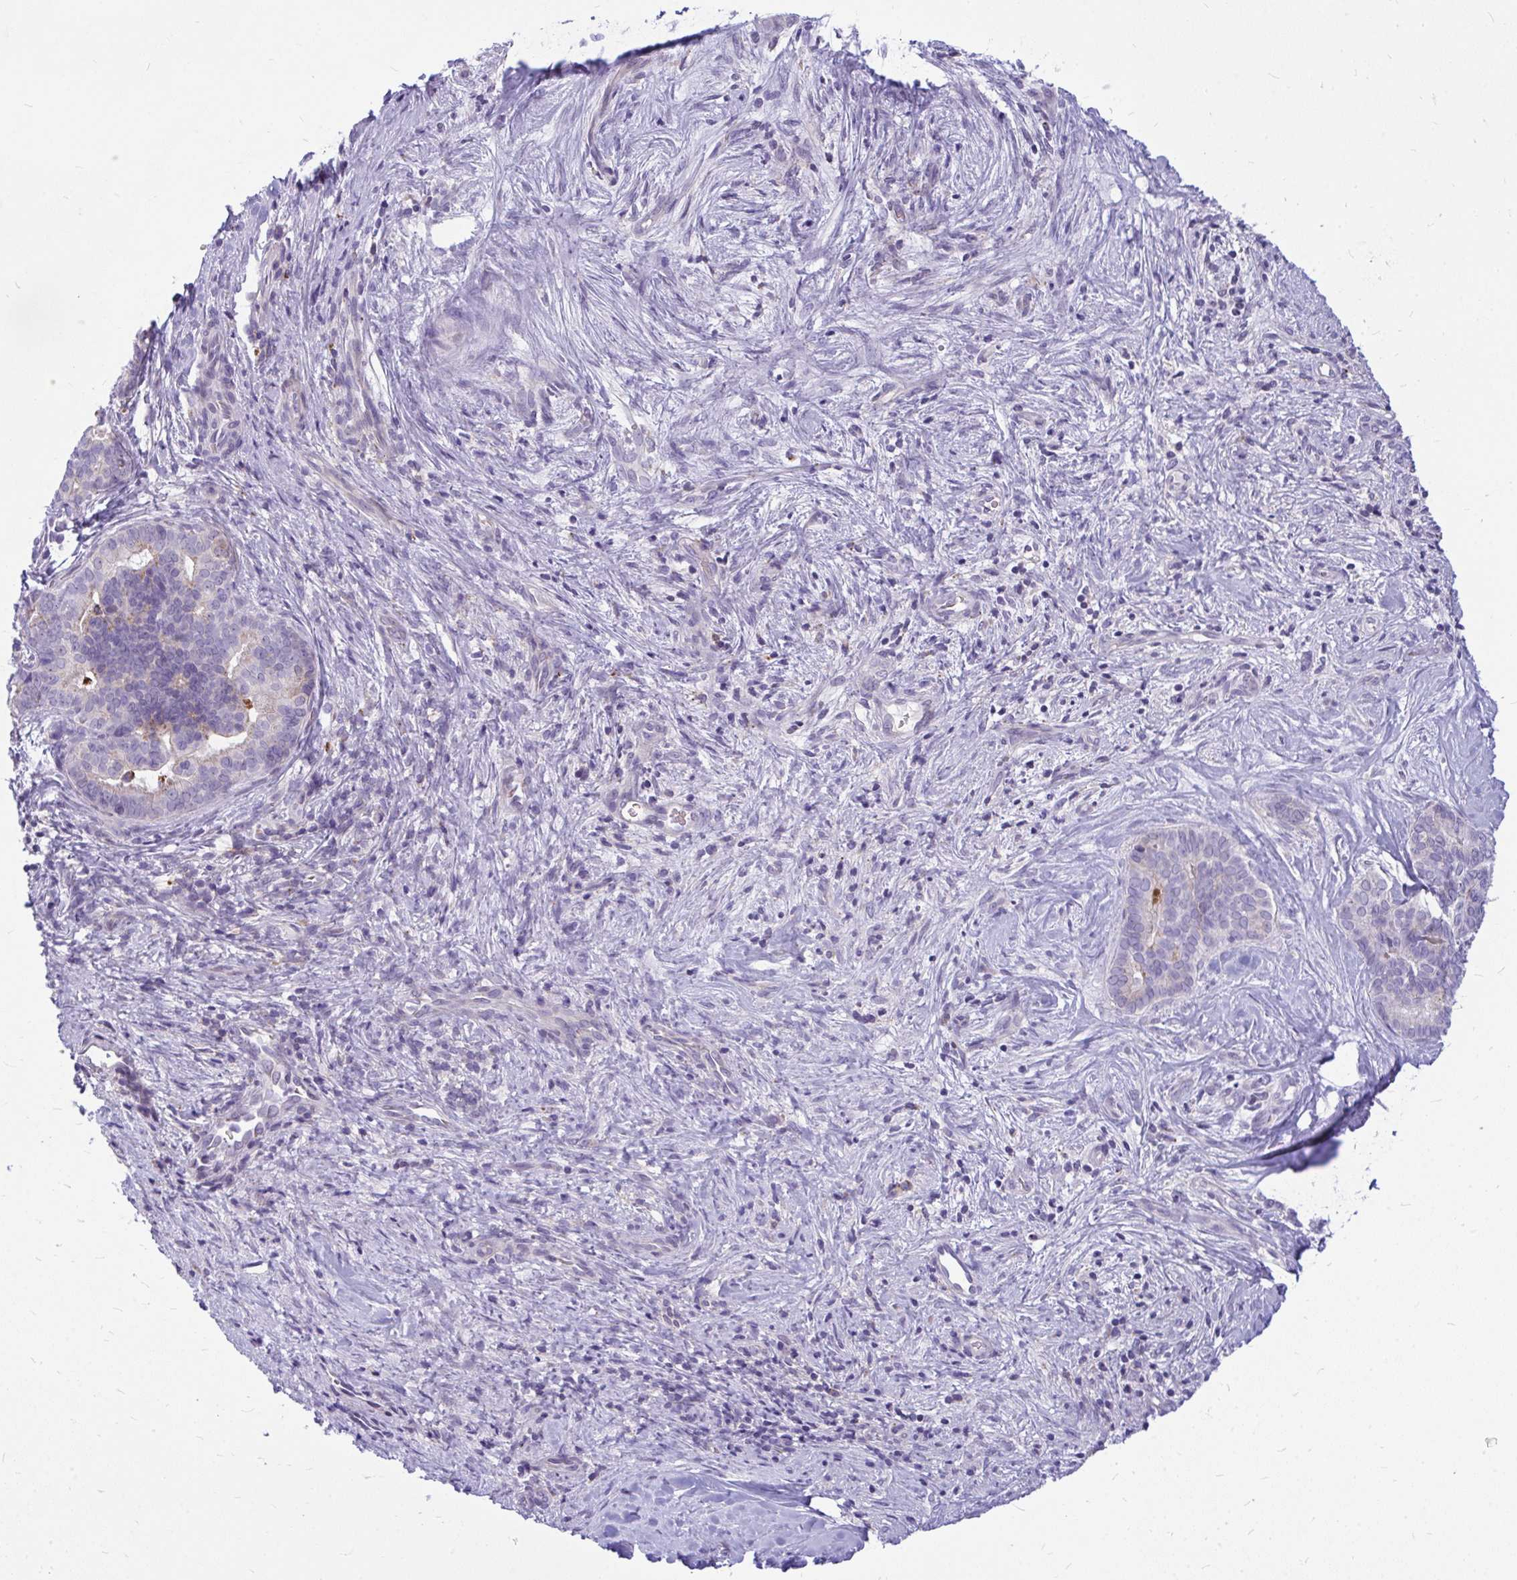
{"staining": {"intensity": "weak", "quantity": "<25%", "location": "cytoplasmic/membranous"}, "tissue": "liver cancer", "cell_type": "Tumor cells", "image_type": "cancer", "snomed": [{"axis": "morphology", "description": "Cholangiocarcinoma"}, {"axis": "topography", "description": "Liver"}], "caption": "A histopathology image of cholangiocarcinoma (liver) stained for a protein exhibits no brown staining in tumor cells.", "gene": "ZSCAN25", "patient": {"sex": "female", "age": 64}}